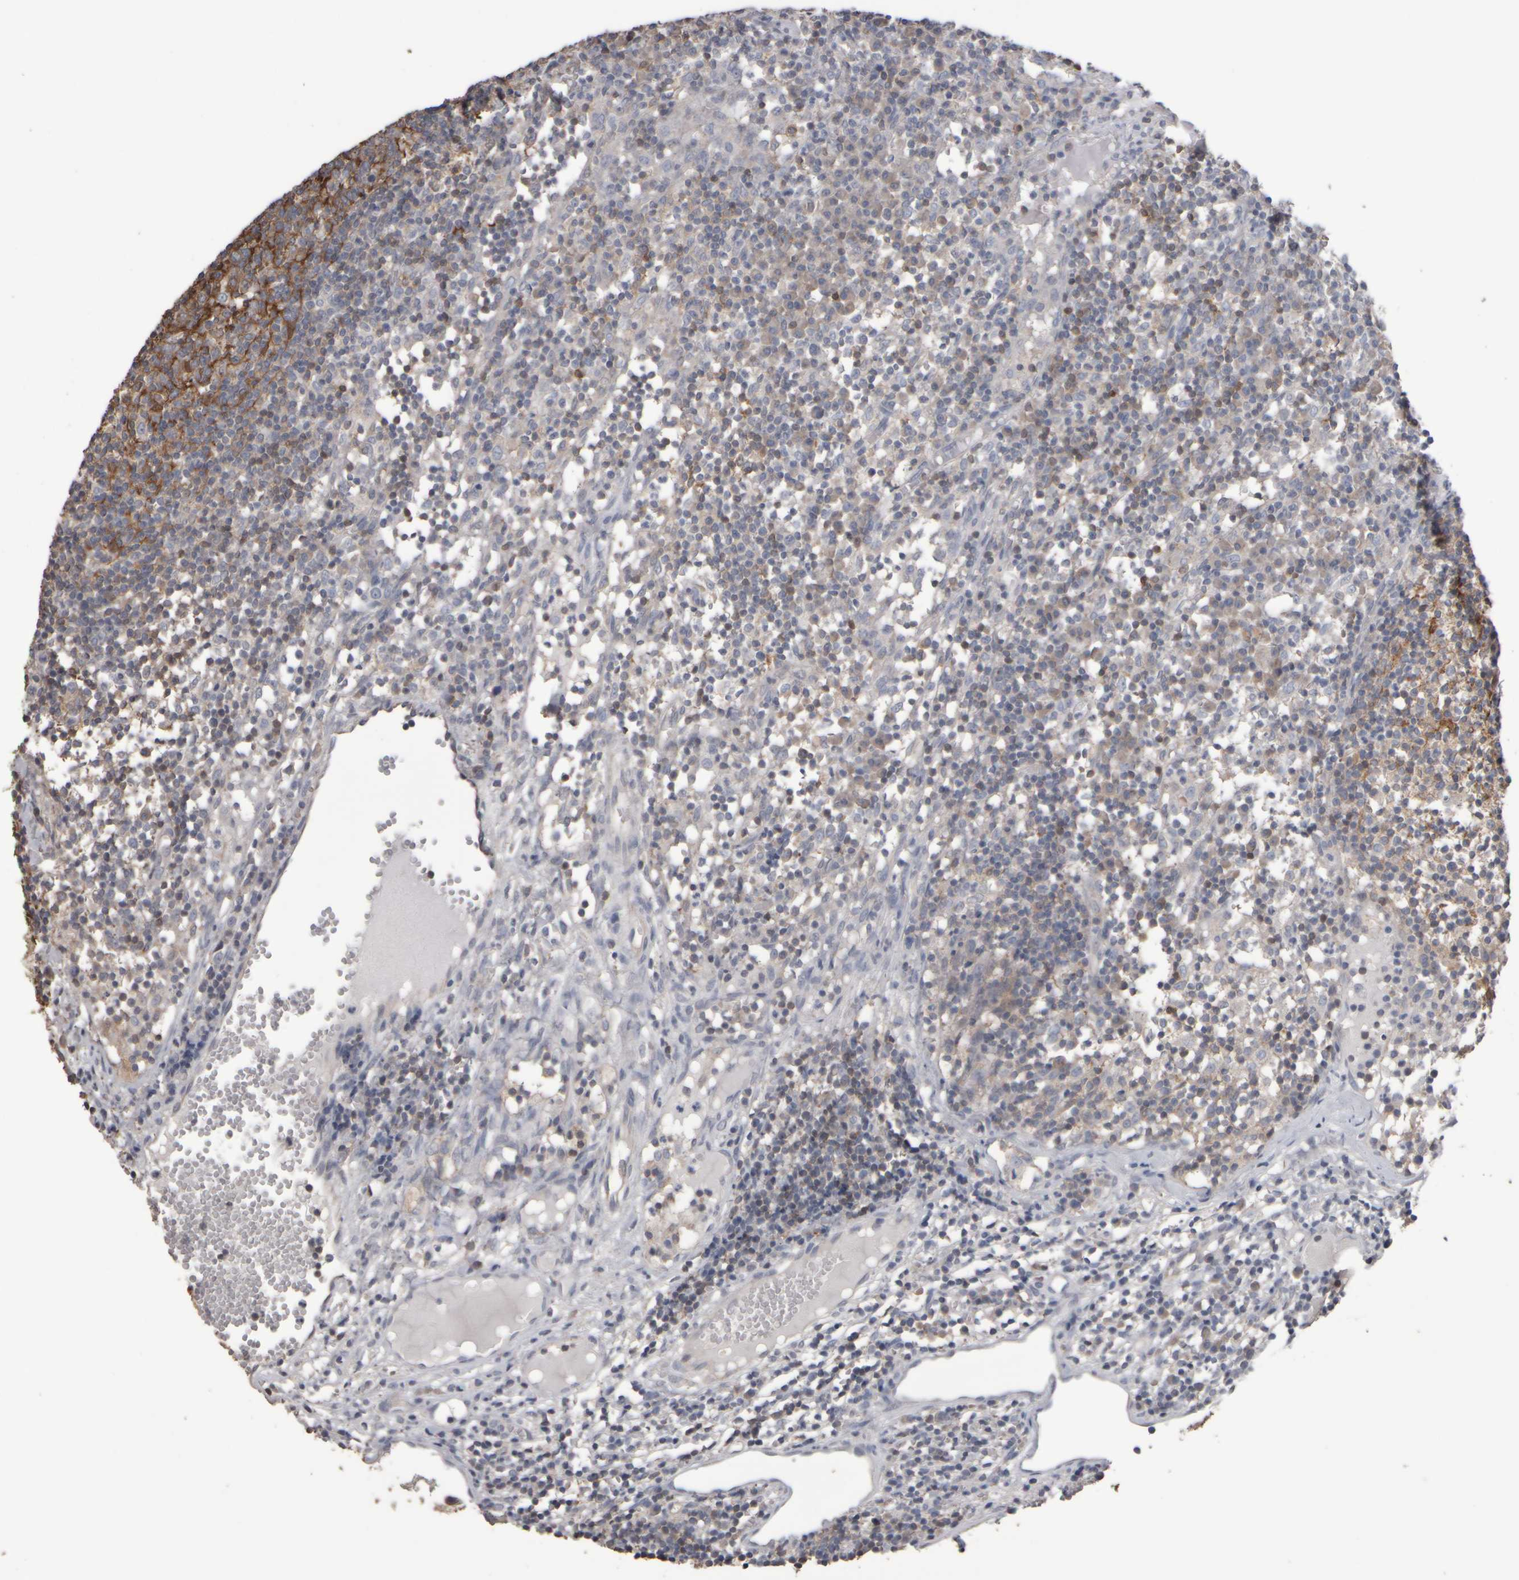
{"staining": {"intensity": "moderate", "quantity": "<25%", "location": "cytoplasmic/membranous"}, "tissue": "lymph node", "cell_type": "Germinal center cells", "image_type": "normal", "snomed": [{"axis": "morphology", "description": "Normal tissue, NOS"}, {"axis": "morphology", "description": "Inflammation, NOS"}, {"axis": "topography", "description": "Lymph node"}], "caption": "Germinal center cells reveal moderate cytoplasmic/membranous staining in approximately <25% of cells in normal lymph node.", "gene": "EPHX2", "patient": {"sex": "male", "age": 55}}